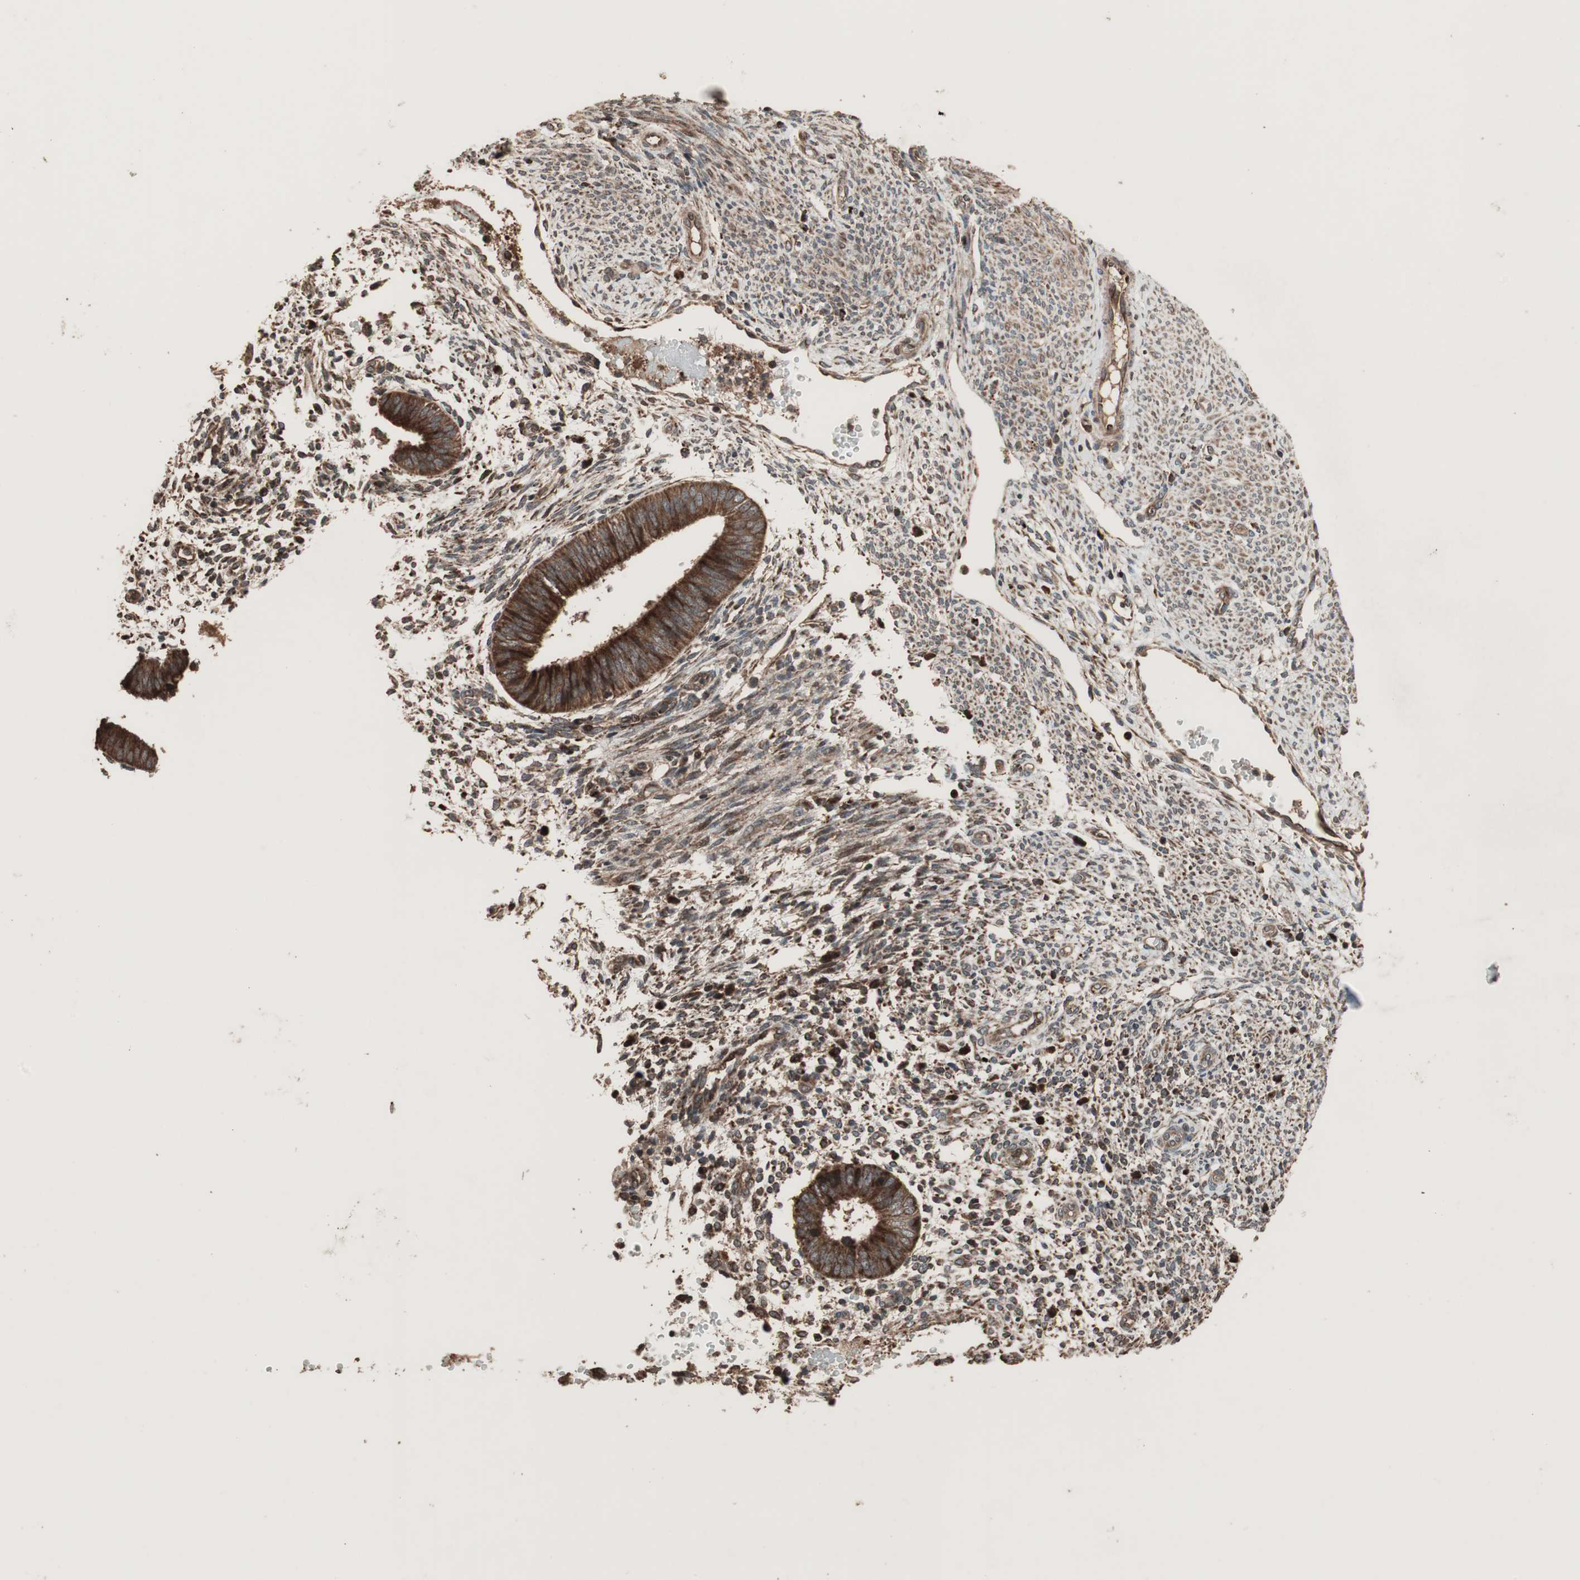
{"staining": {"intensity": "strong", "quantity": ">75%", "location": "cytoplasmic/membranous"}, "tissue": "endometrium", "cell_type": "Cells in endometrial stroma", "image_type": "normal", "snomed": [{"axis": "morphology", "description": "Normal tissue, NOS"}, {"axis": "topography", "description": "Endometrium"}], "caption": "Immunohistochemical staining of benign human endometrium demonstrates high levels of strong cytoplasmic/membranous expression in approximately >75% of cells in endometrial stroma. Using DAB (3,3'-diaminobenzidine) (brown) and hematoxylin (blue) stains, captured at high magnification using brightfield microscopy.", "gene": "RAB1A", "patient": {"sex": "female", "age": 35}}